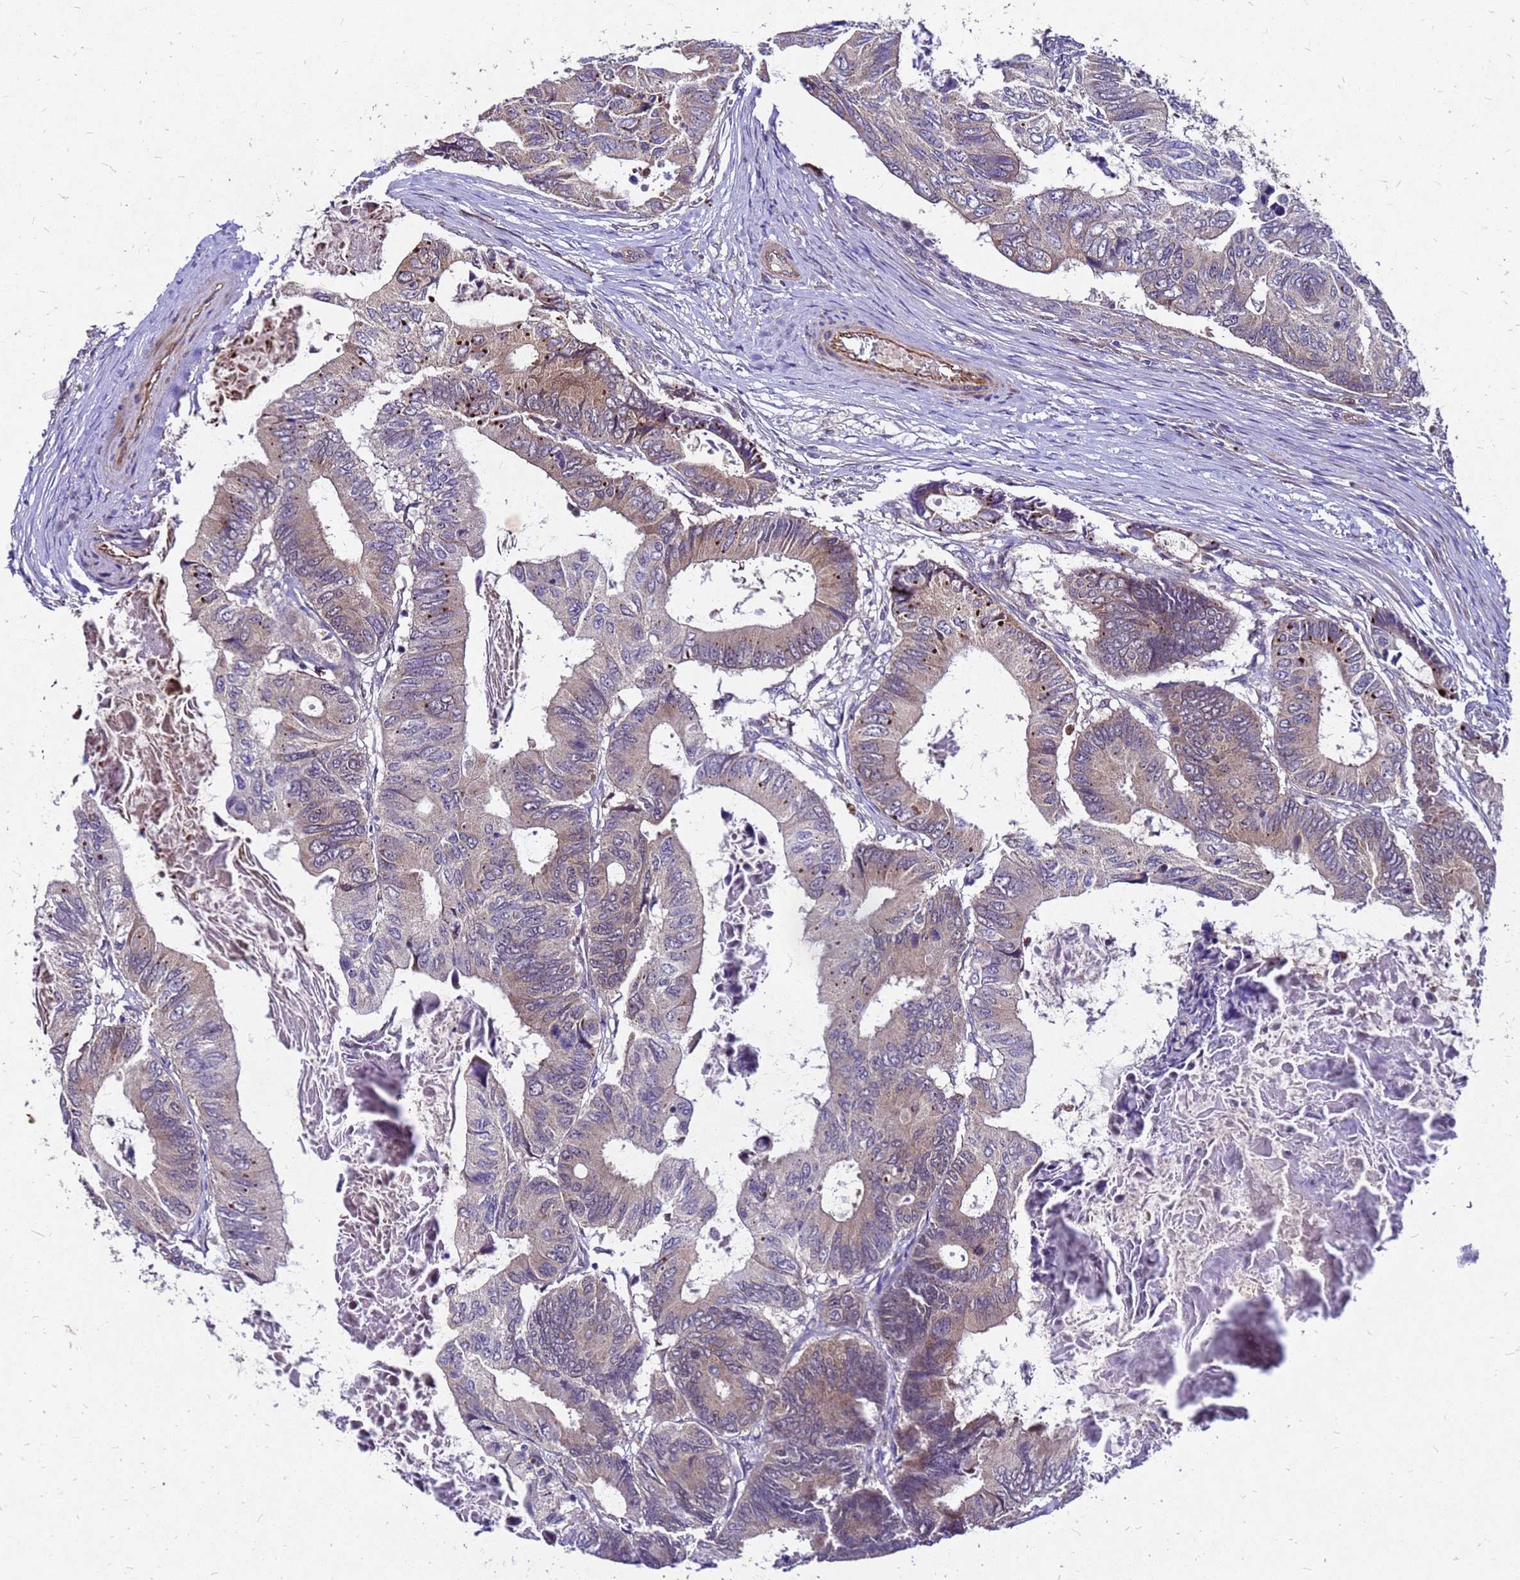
{"staining": {"intensity": "weak", "quantity": "25%-75%", "location": "cytoplasmic/membranous"}, "tissue": "colorectal cancer", "cell_type": "Tumor cells", "image_type": "cancer", "snomed": [{"axis": "morphology", "description": "Adenocarcinoma, NOS"}, {"axis": "topography", "description": "Colon"}], "caption": "Human colorectal cancer (adenocarcinoma) stained for a protein (brown) displays weak cytoplasmic/membranous positive staining in about 25%-75% of tumor cells.", "gene": "DUSP23", "patient": {"sex": "male", "age": 85}}